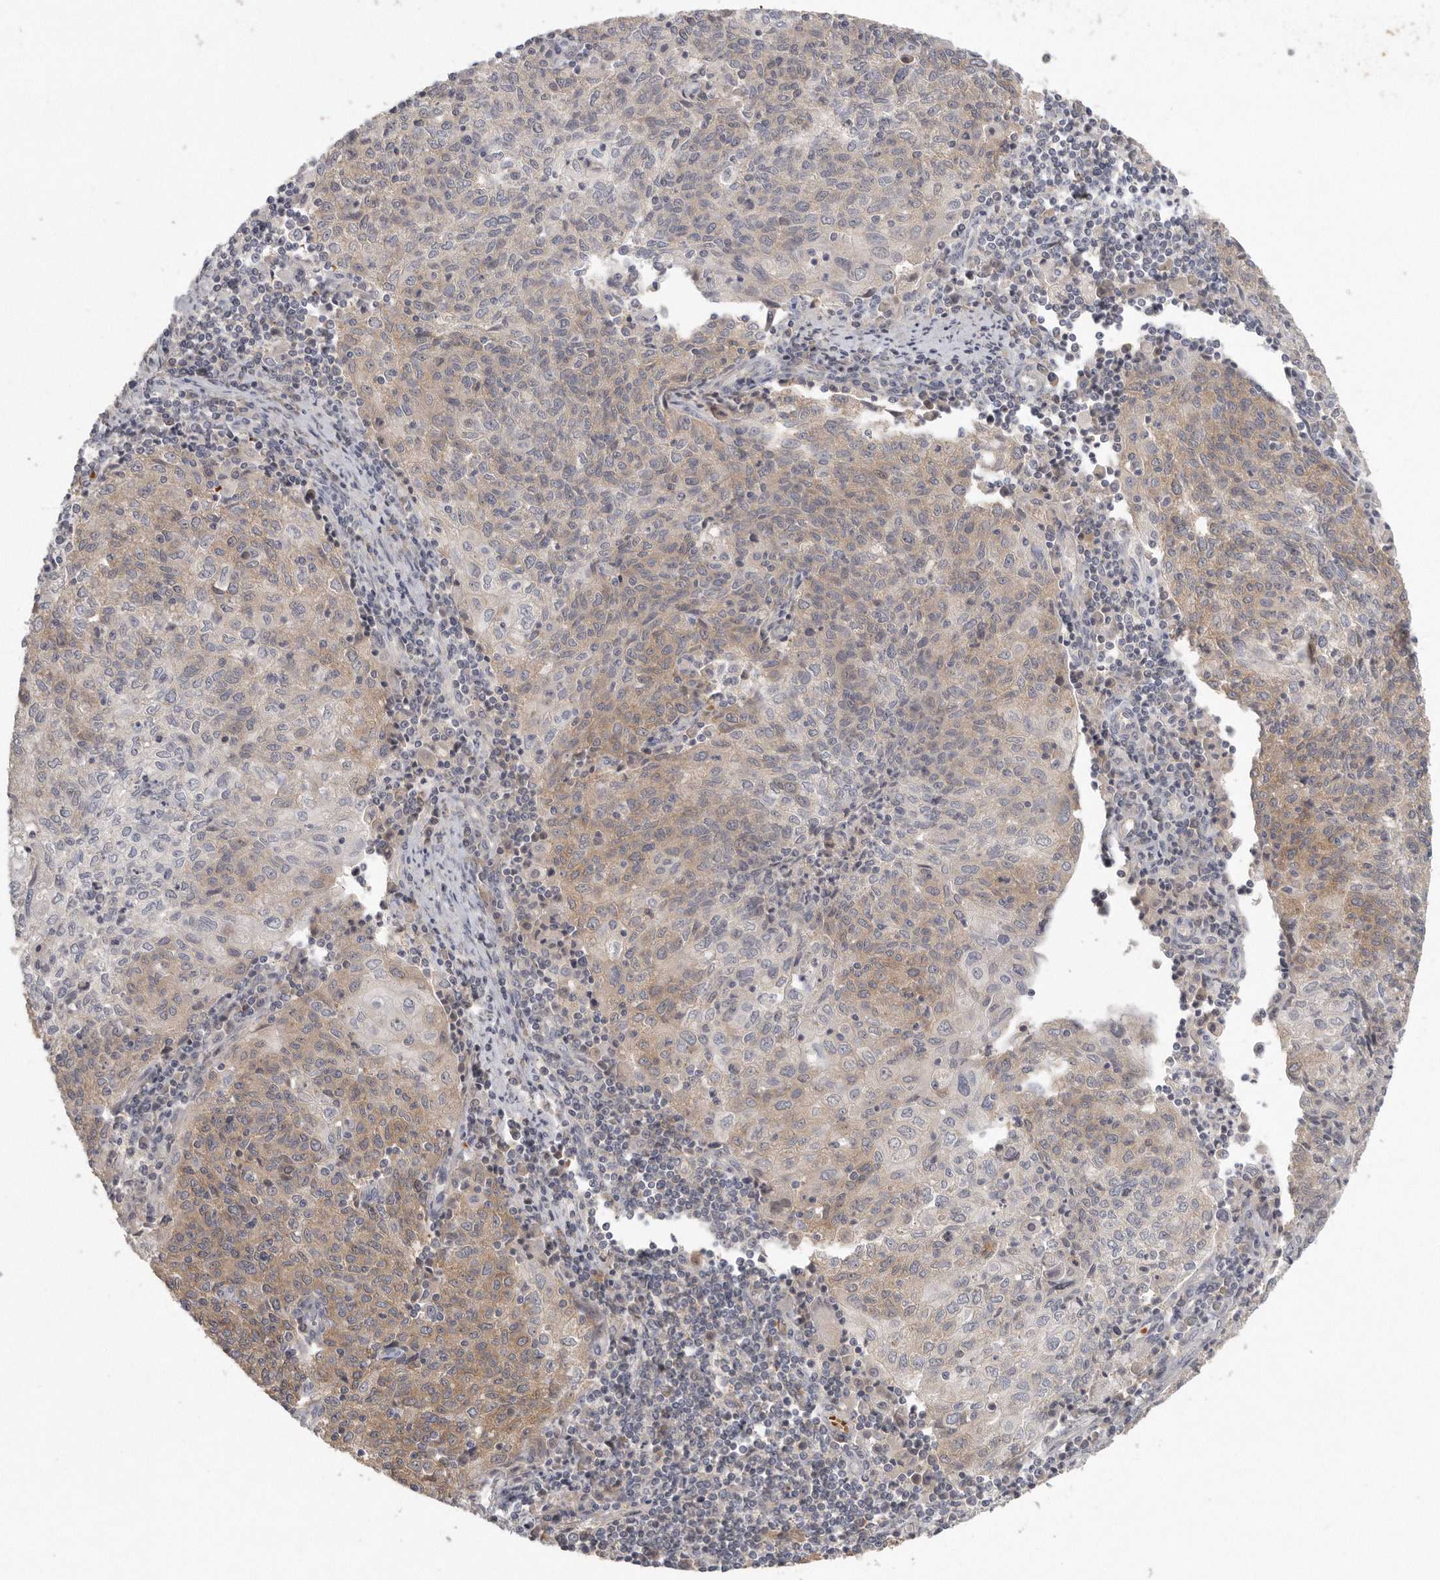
{"staining": {"intensity": "moderate", "quantity": "25%-75%", "location": "cytoplasmic/membranous"}, "tissue": "cervical cancer", "cell_type": "Tumor cells", "image_type": "cancer", "snomed": [{"axis": "morphology", "description": "Squamous cell carcinoma, NOS"}, {"axis": "topography", "description": "Cervix"}], "caption": "This photomicrograph reveals cervical cancer (squamous cell carcinoma) stained with immunohistochemistry to label a protein in brown. The cytoplasmic/membranous of tumor cells show moderate positivity for the protein. Nuclei are counter-stained blue.", "gene": "CFAP298", "patient": {"sex": "female", "age": 48}}